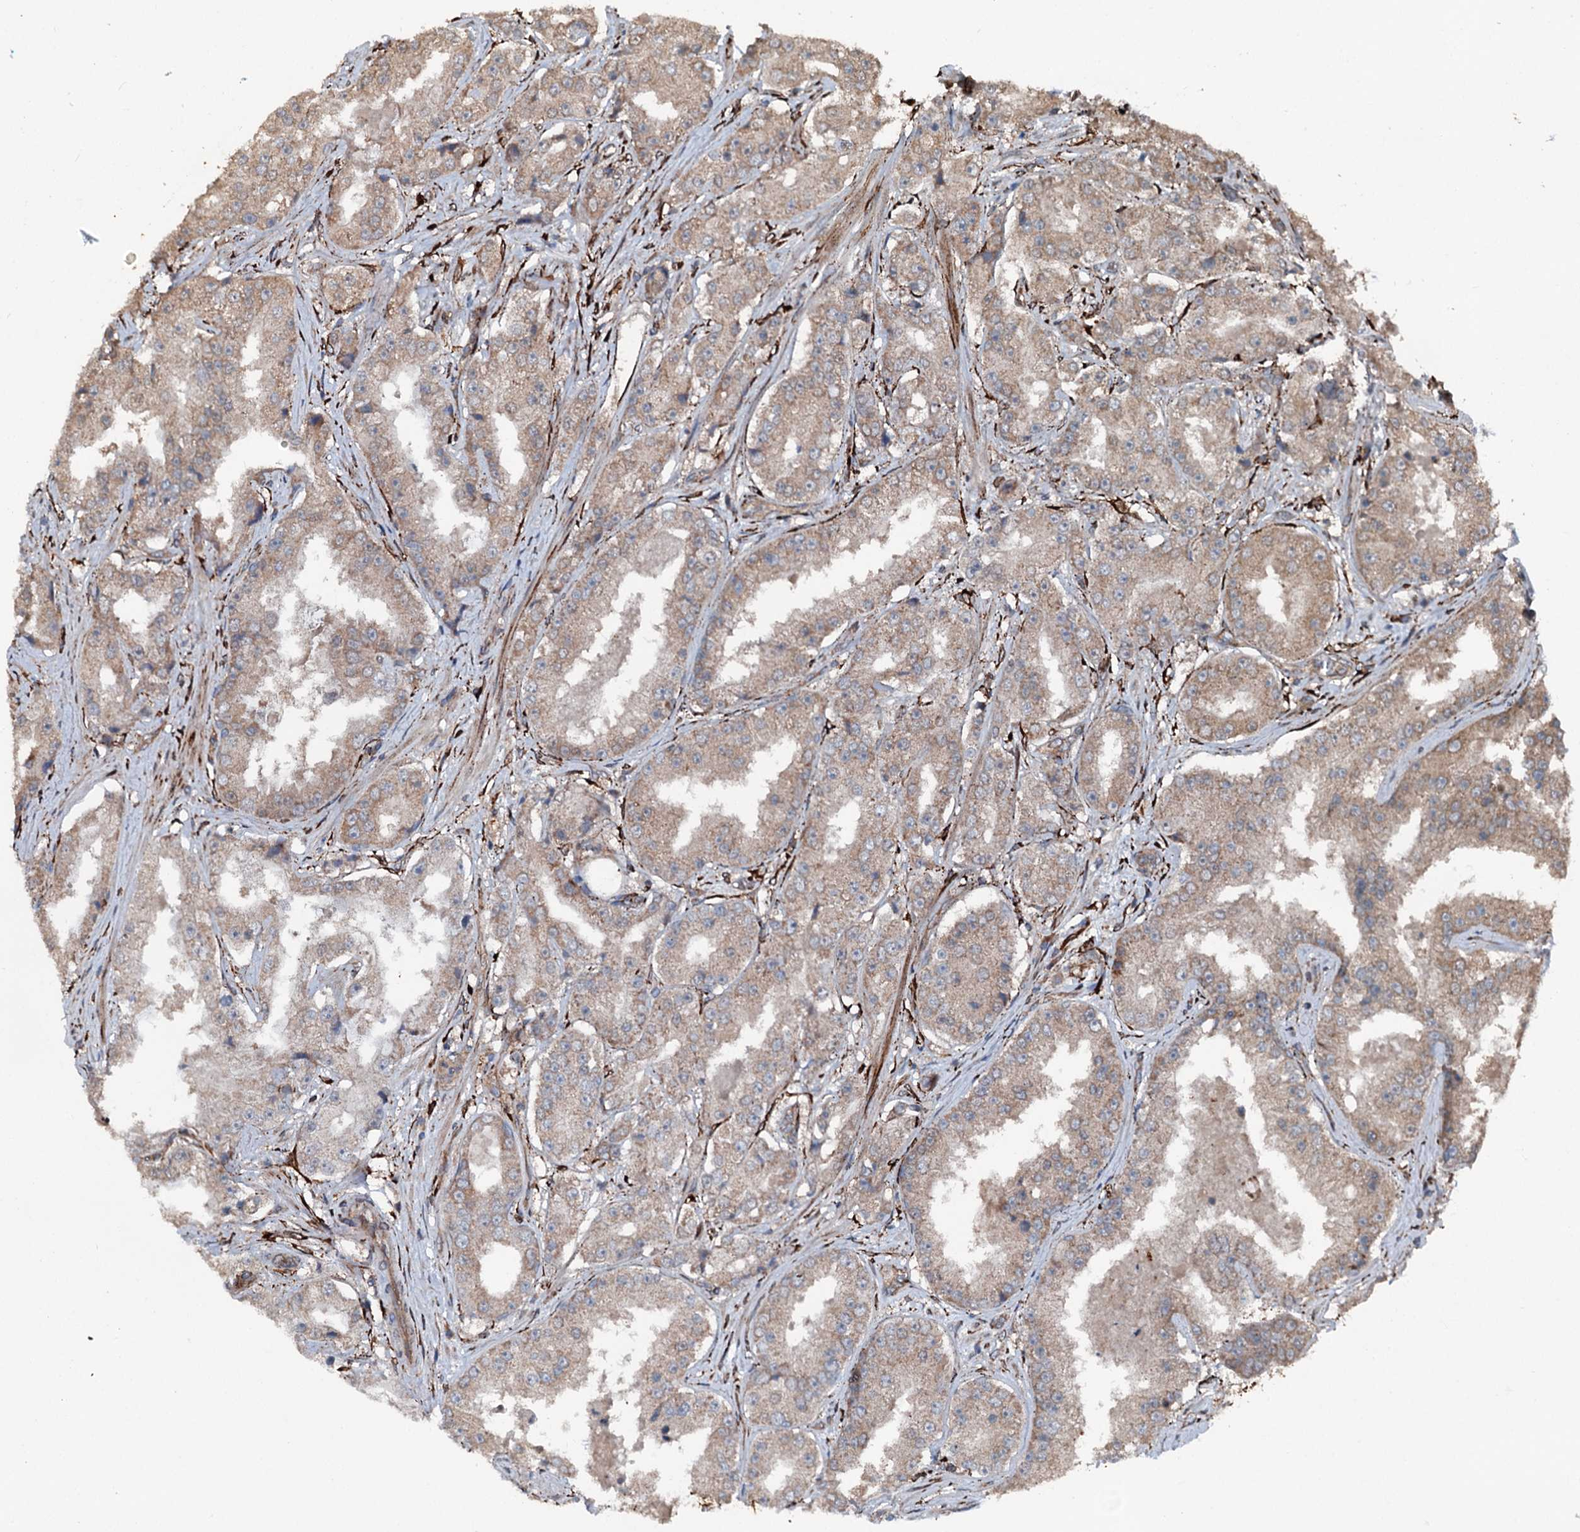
{"staining": {"intensity": "moderate", "quantity": ">75%", "location": "cytoplasmic/membranous"}, "tissue": "prostate cancer", "cell_type": "Tumor cells", "image_type": "cancer", "snomed": [{"axis": "morphology", "description": "Adenocarcinoma, High grade"}, {"axis": "topography", "description": "Prostate"}], "caption": "DAB immunohistochemical staining of prostate high-grade adenocarcinoma demonstrates moderate cytoplasmic/membranous protein staining in about >75% of tumor cells. (DAB IHC, brown staining for protein, blue staining for nuclei).", "gene": "DDIAS", "patient": {"sex": "male", "age": 73}}